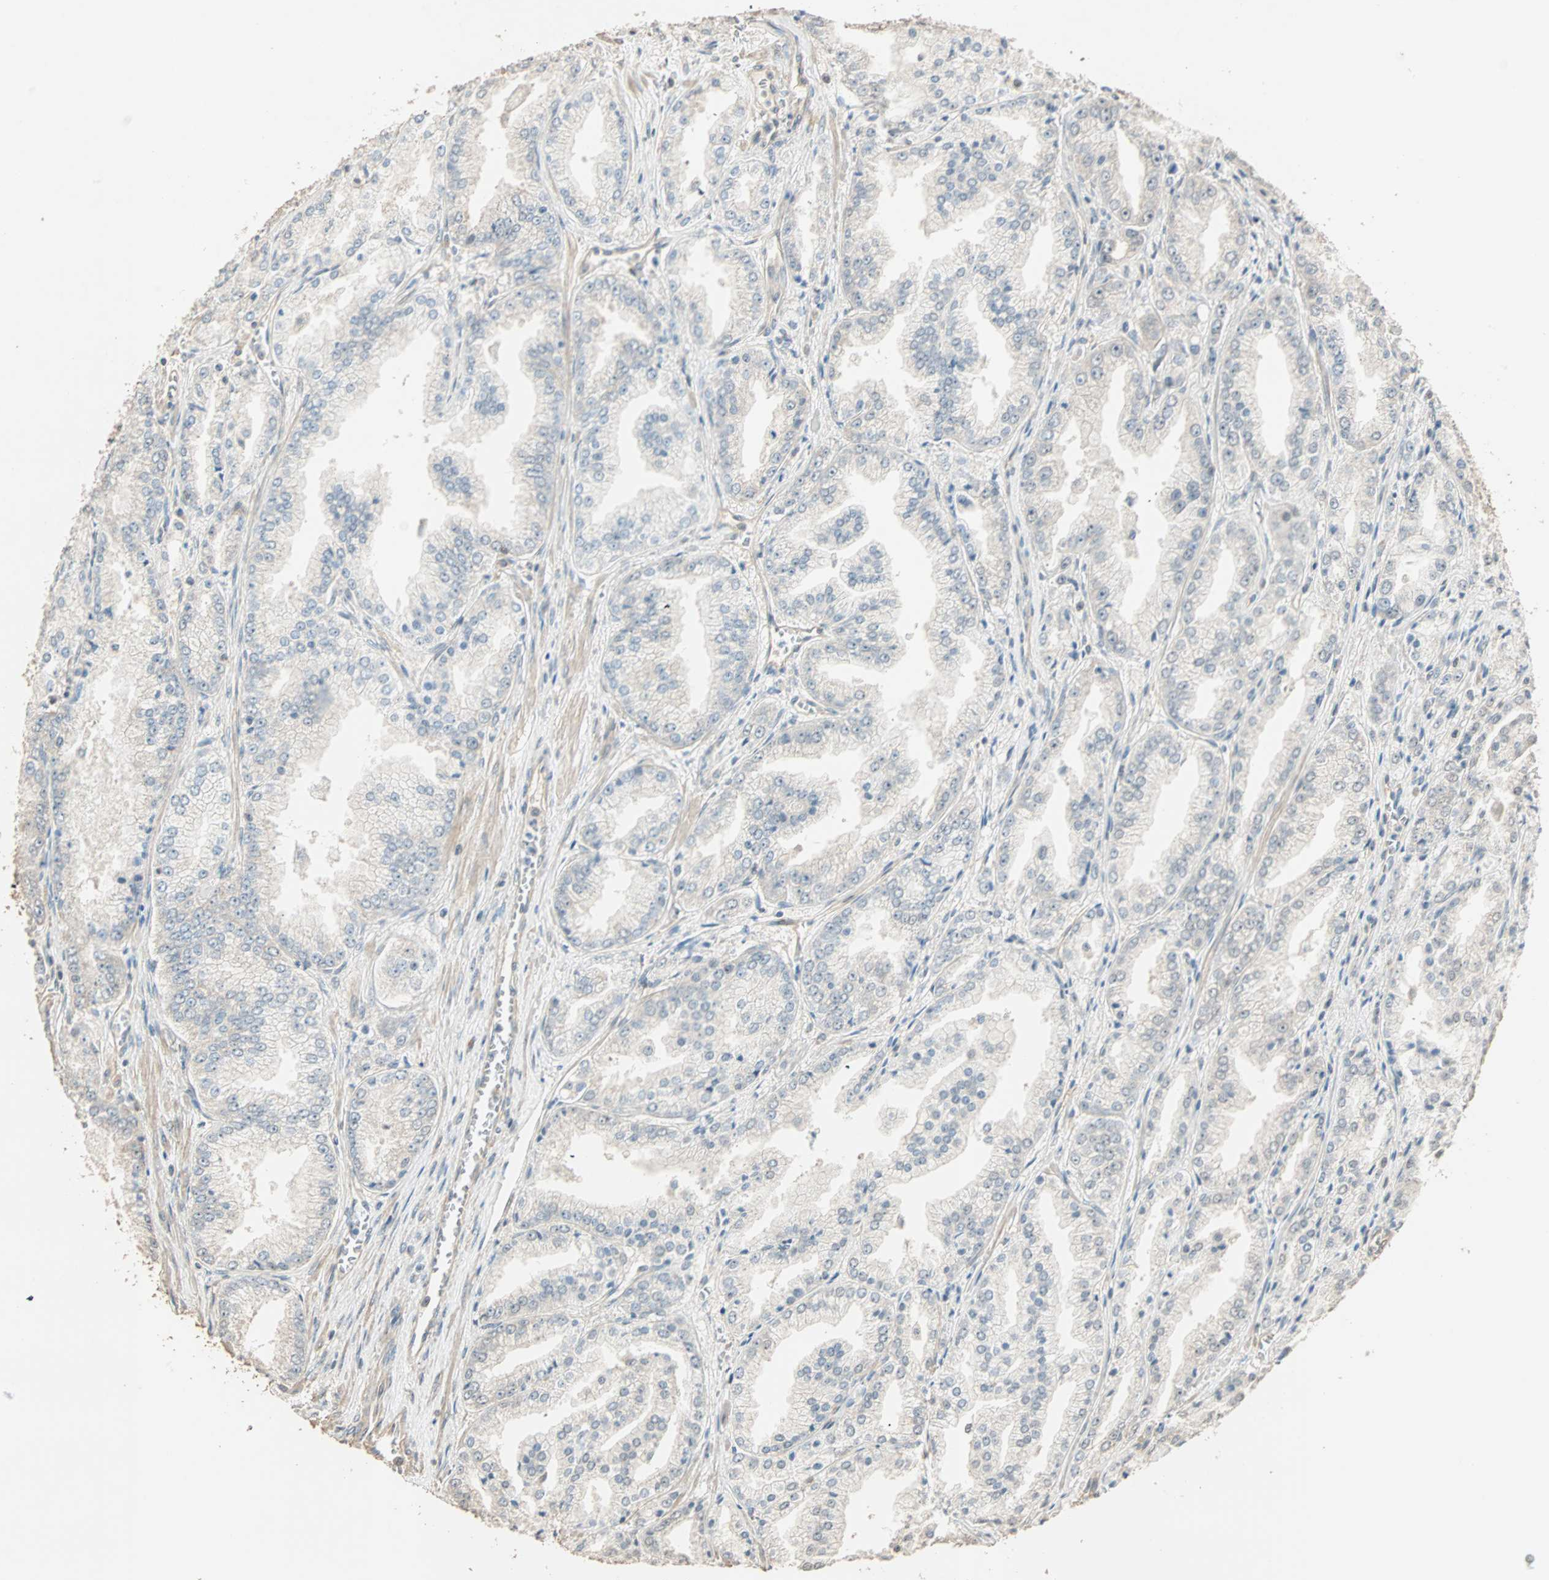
{"staining": {"intensity": "negative", "quantity": "none", "location": "none"}, "tissue": "prostate cancer", "cell_type": "Tumor cells", "image_type": "cancer", "snomed": [{"axis": "morphology", "description": "Adenocarcinoma, High grade"}, {"axis": "topography", "description": "Prostate"}], "caption": "An IHC histopathology image of high-grade adenocarcinoma (prostate) is shown. There is no staining in tumor cells of high-grade adenocarcinoma (prostate).", "gene": "ZBTB33", "patient": {"sex": "male", "age": 61}}